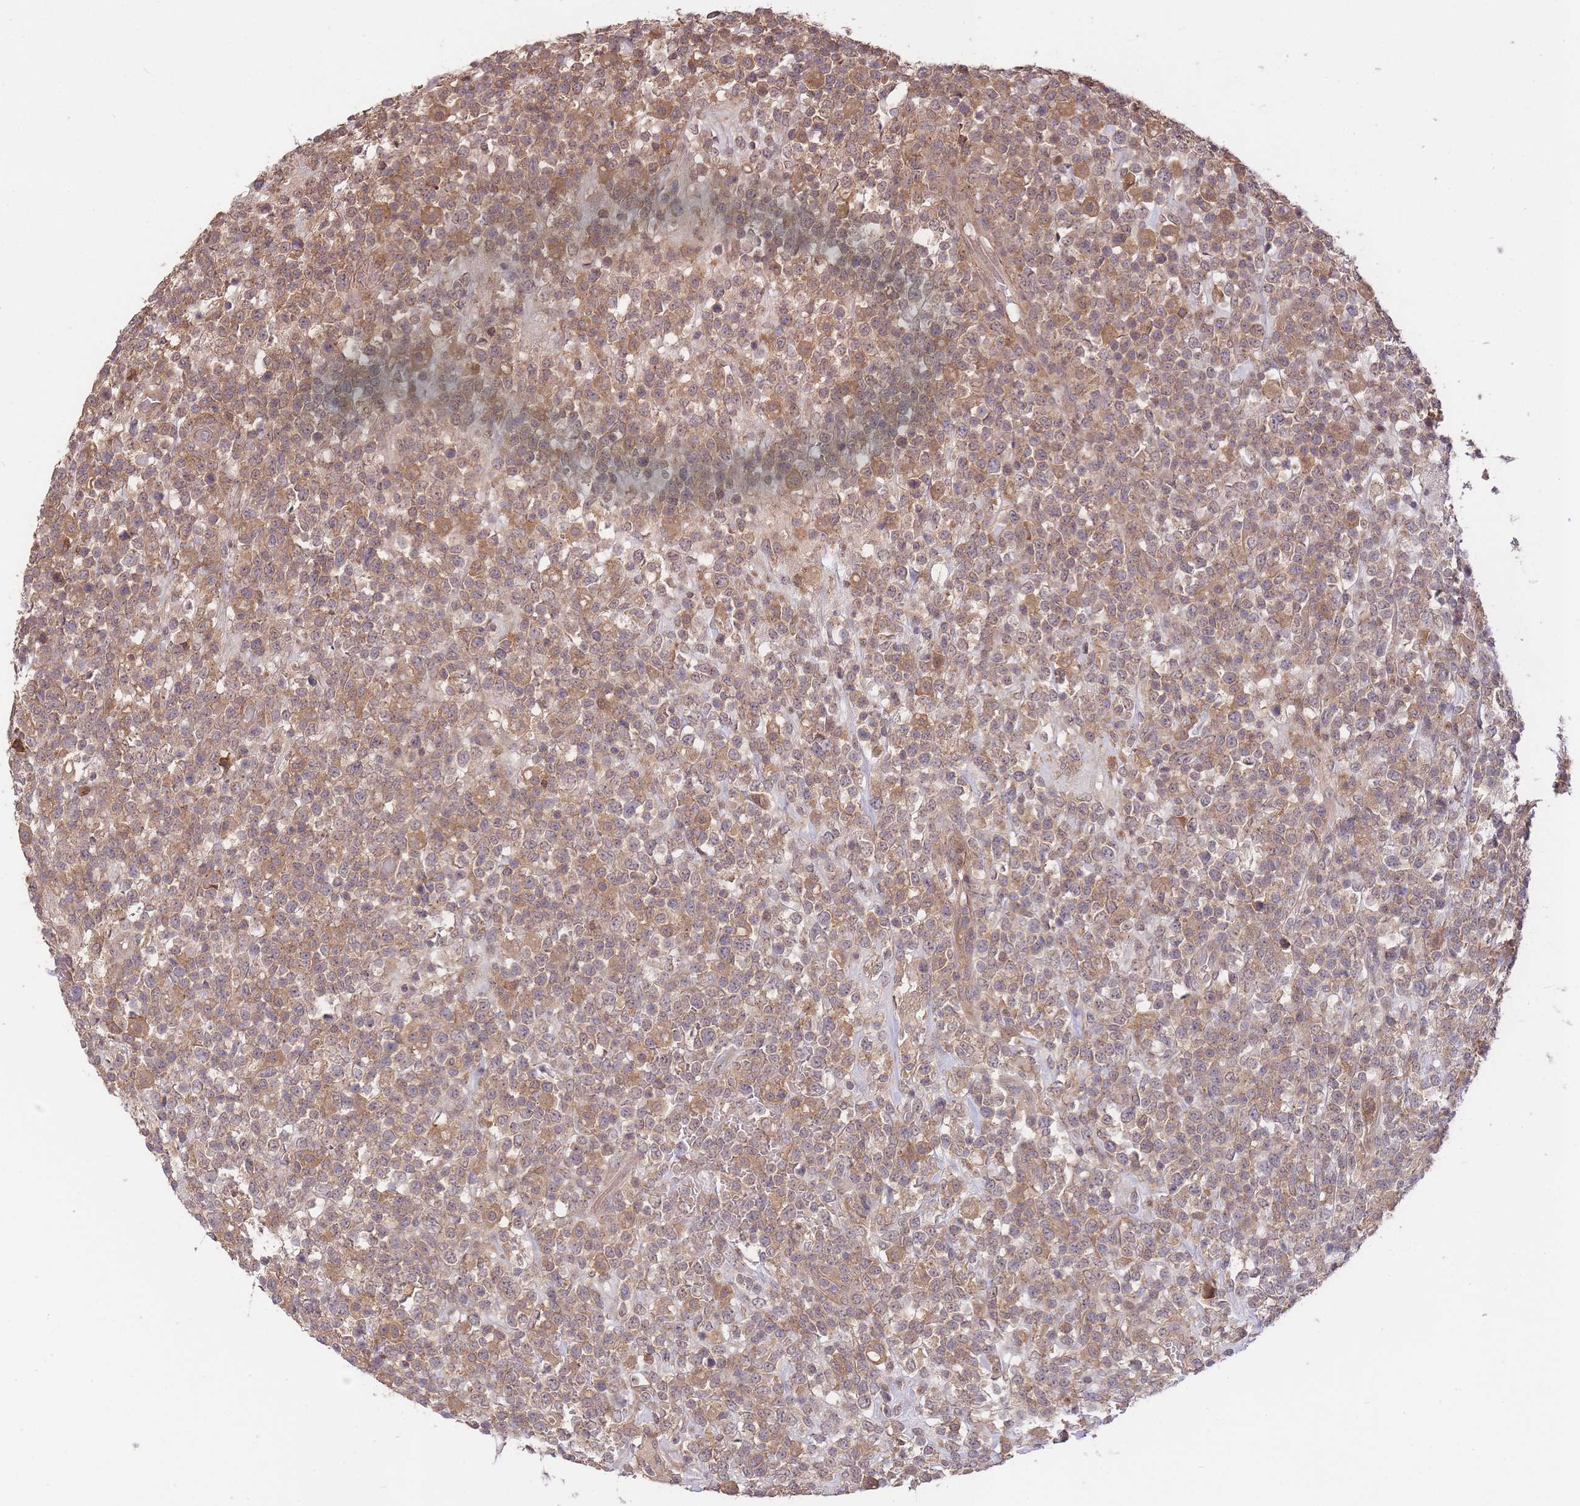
{"staining": {"intensity": "moderate", "quantity": ">75%", "location": "cytoplasmic/membranous"}, "tissue": "lymphoma", "cell_type": "Tumor cells", "image_type": "cancer", "snomed": [{"axis": "morphology", "description": "Malignant lymphoma, non-Hodgkin's type, High grade"}, {"axis": "topography", "description": "Colon"}], "caption": "Immunohistochemical staining of human malignant lymphoma, non-Hodgkin's type (high-grade) demonstrates medium levels of moderate cytoplasmic/membranous protein positivity in approximately >75% of tumor cells. Using DAB (brown) and hematoxylin (blue) stains, captured at high magnification using brightfield microscopy.", "gene": "ZNF304", "patient": {"sex": "female", "age": 53}}